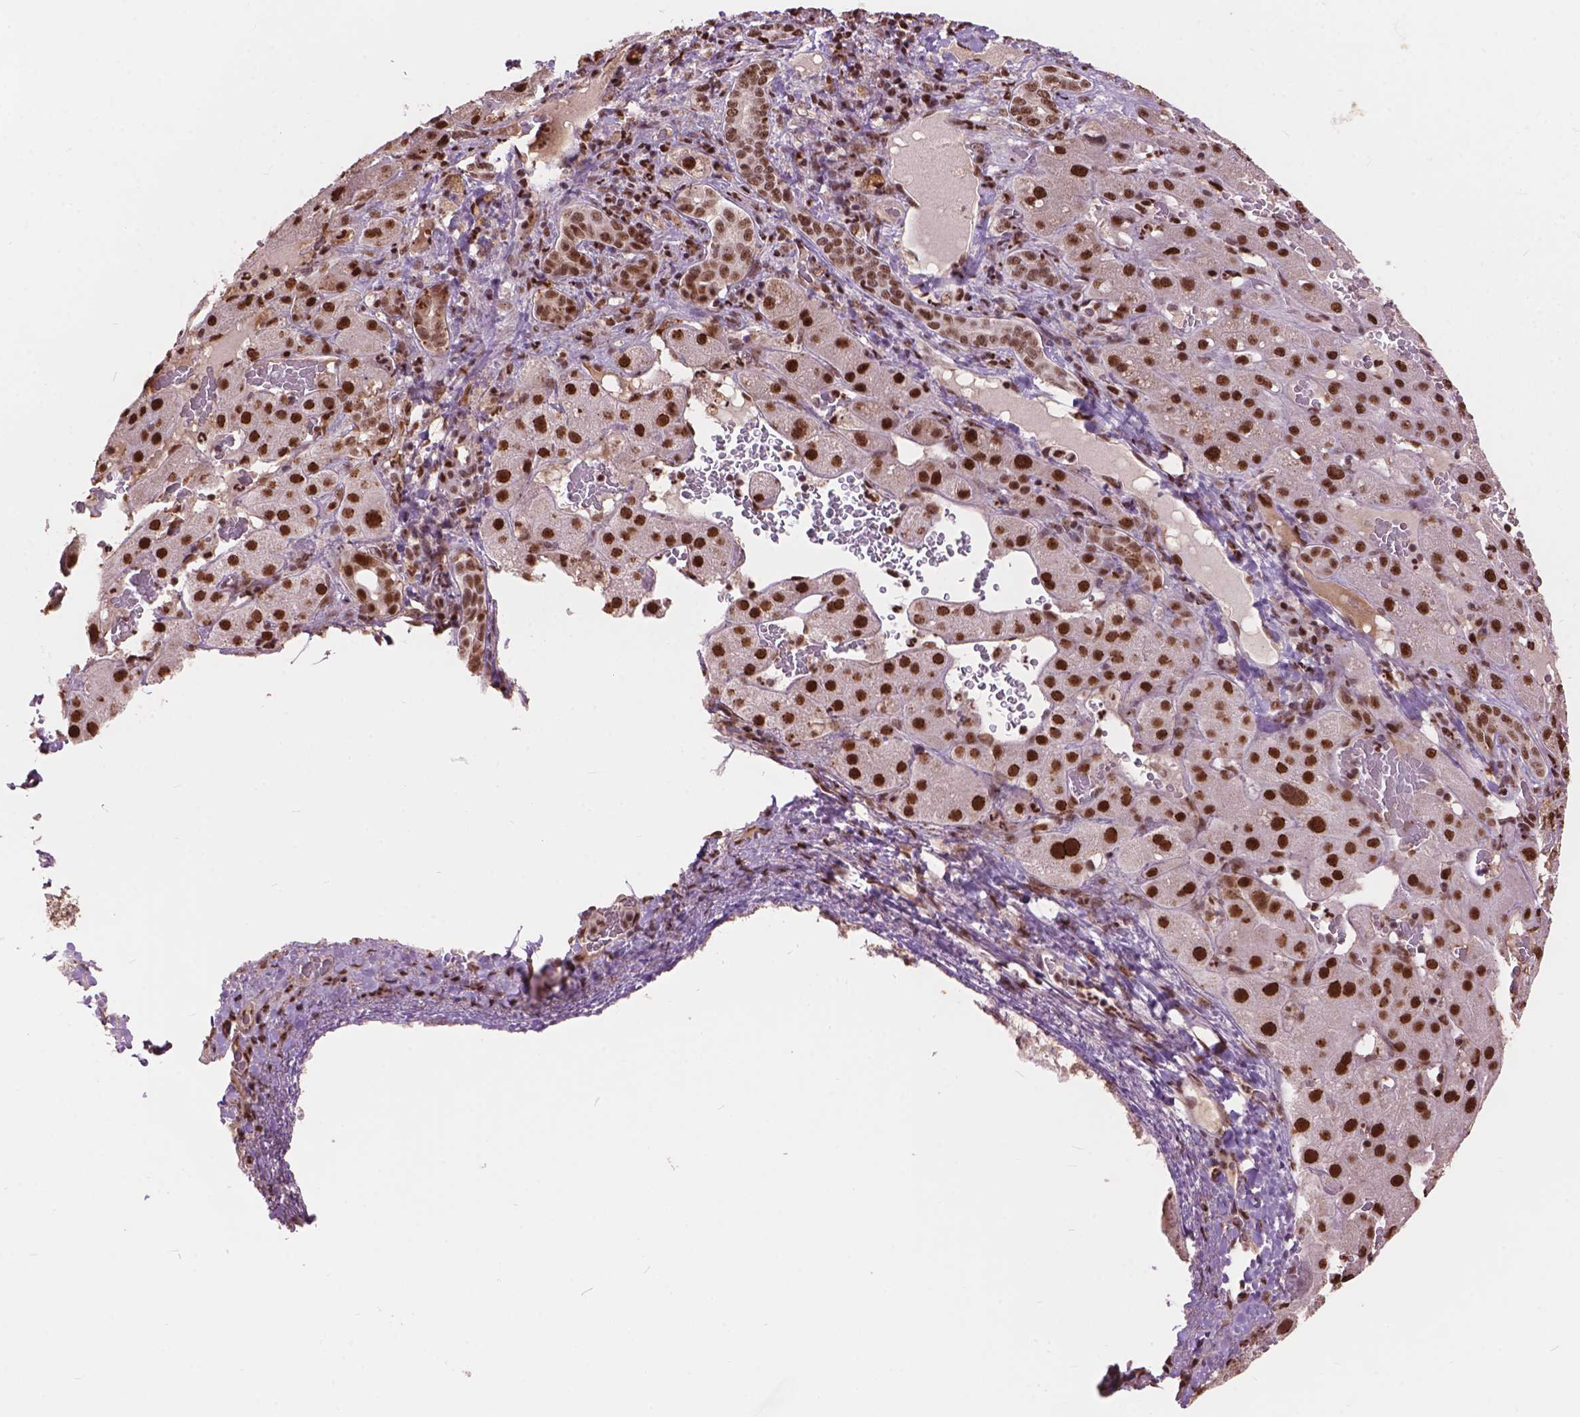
{"staining": {"intensity": "strong", "quantity": ">75%", "location": "nuclear"}, "tissue": "liver cancer", "cell_type": "Tumor cells", "image_type": "cancer", "snomed": [{"axis": "morphology", "description": "Carcinoma, Hepatocellular, NOS"}, {"axis": "topography", "description": "Liver"}], "caption": "A brown stain shows strong nuclear expression of a protein in human hepatocellular carcinoma (liver) tumor cells.", "gene": "ANP32B", "patient": {"sex": "female", "age": 73}}